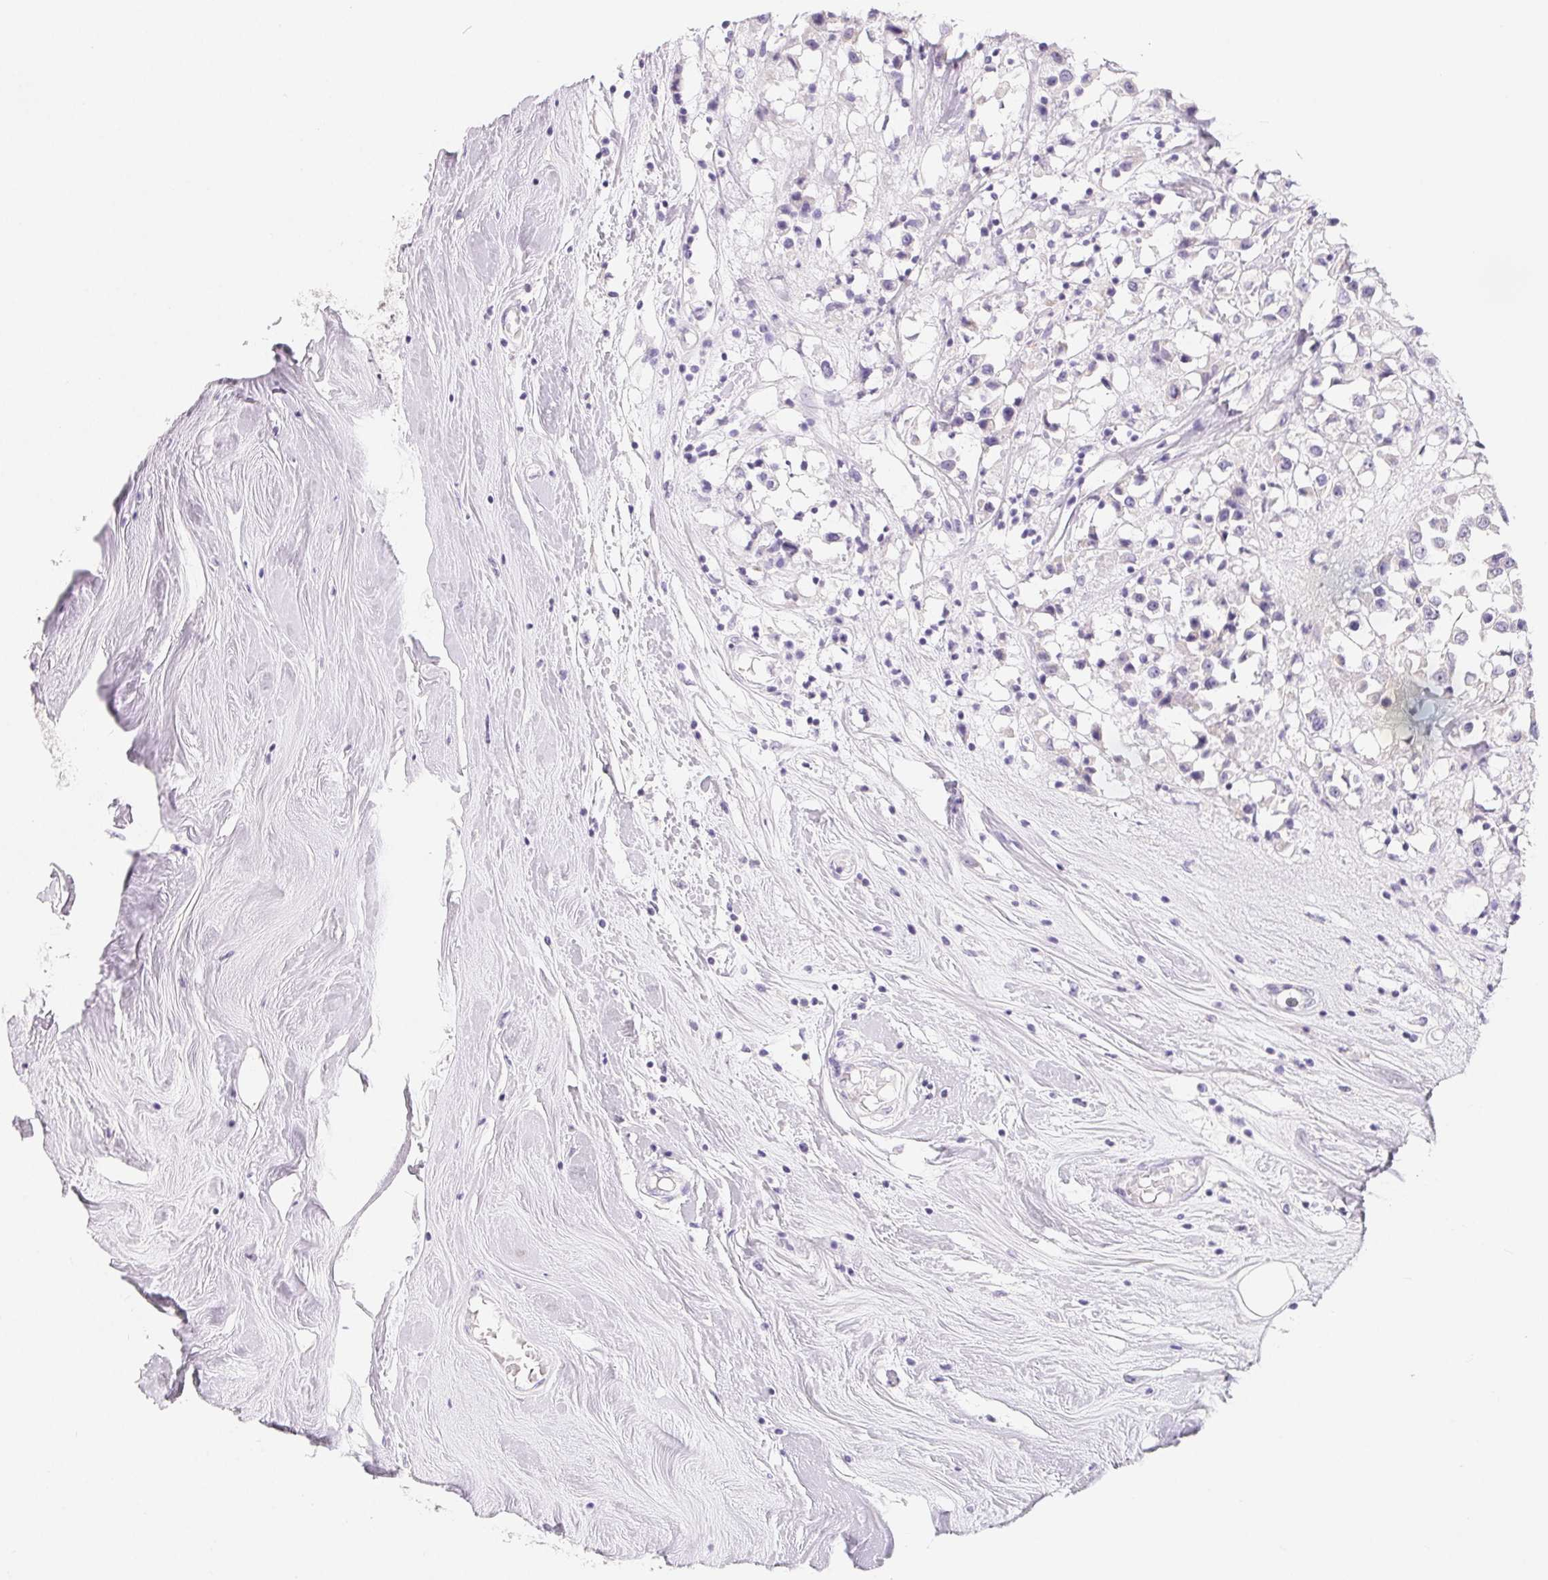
{"staining": {"intensity": "negative", "quantity": "none", "location": "none"}, "tissue": "breast cancer", "cell_type": "Tumor cells", "image_type": "cancer", "snomed": [{"axis": "morphology", "description": "Duct carcinoma"}, {"axis": "topography", "description": "Breast"}], "caption": "Histopathology image shows no protein staining in tumor cells of breast infiltrating ductal carcinoma tissue.", "gene": "SPACA5B", "patient": {"sex": "female", "age": 61}}